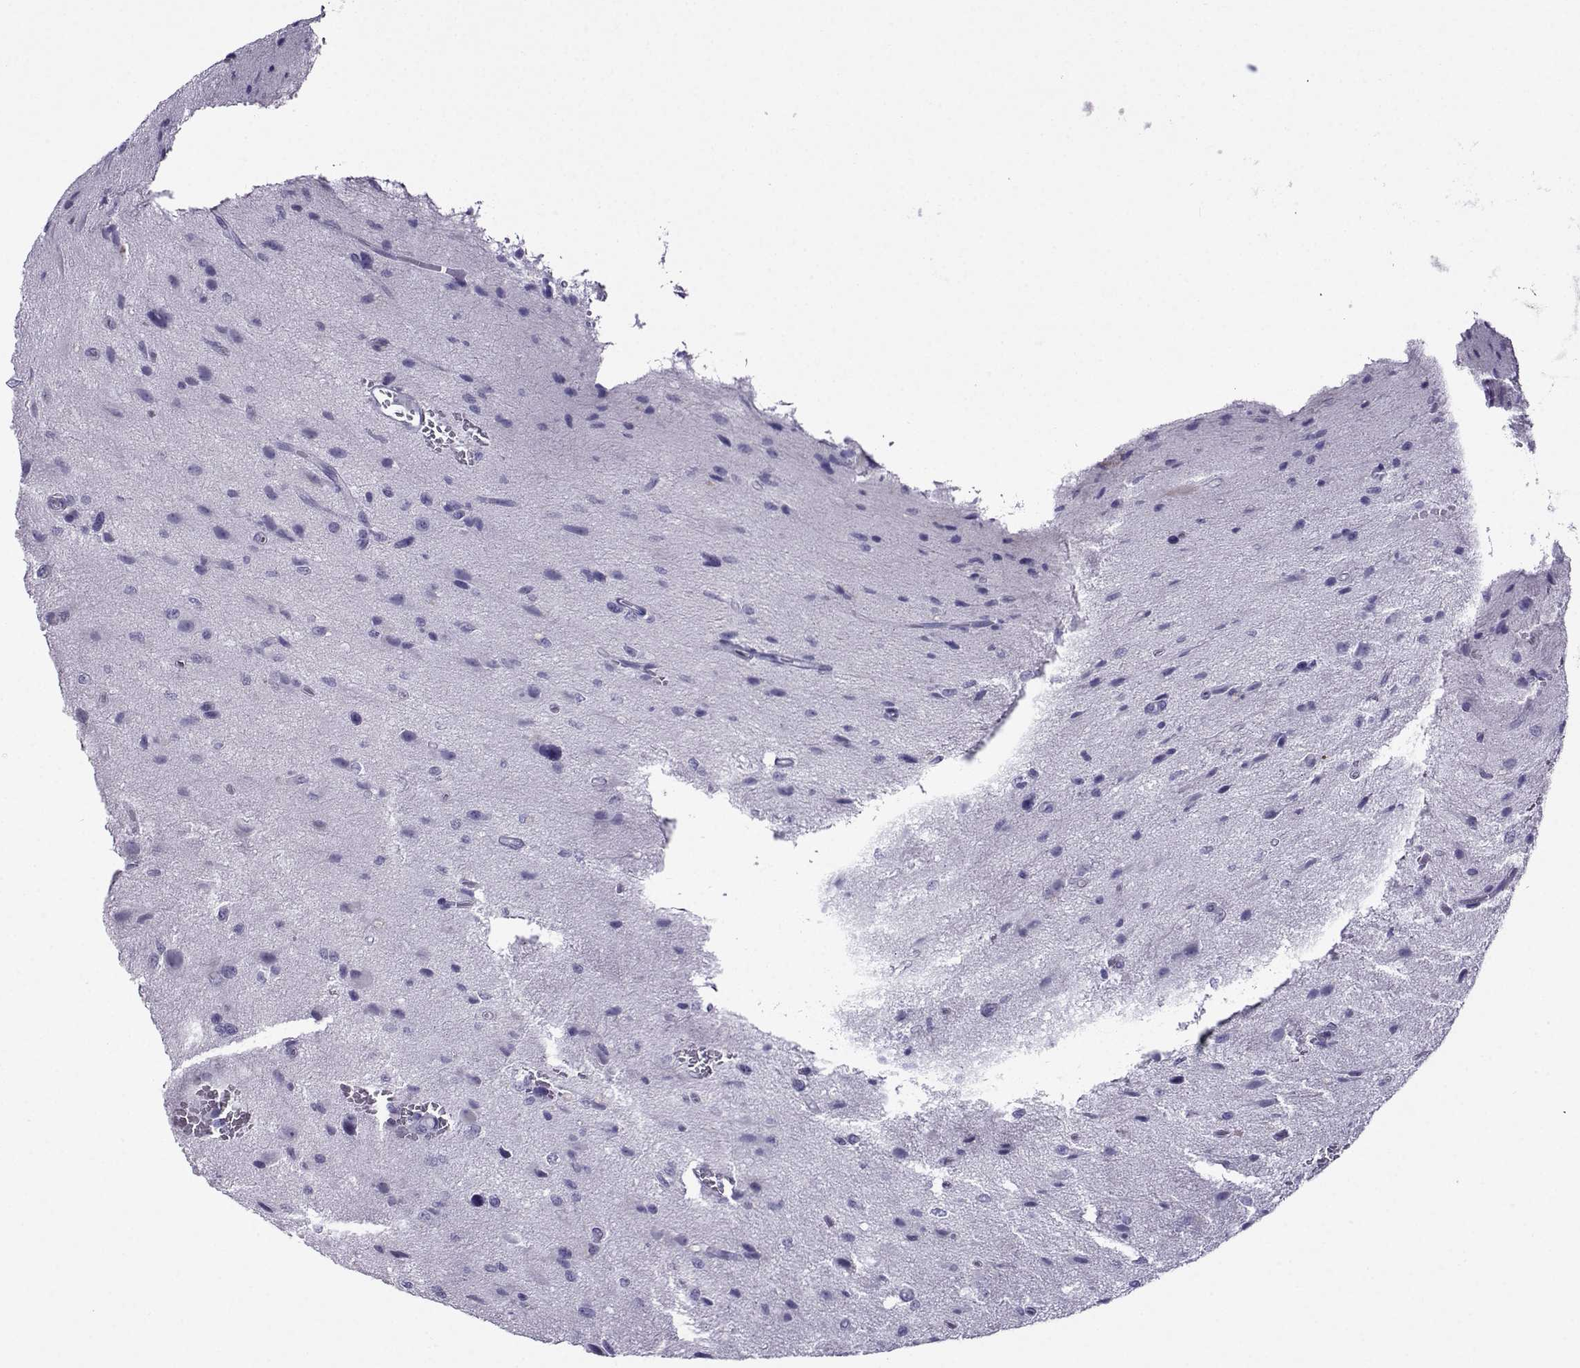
{"staining": {"intensity": "negative", "quantity": "none", "location": "none"}, "tissue": "glioma", "cell_type": "Tumor cells", "image_type": "cancer", "snomed": [{"axis": "morphology", "description": "Glioma, malignant, NOS"}, {"axis": "morphology", "description": "Glioma, malignant, High grade"}, {"axis": "topography", "description": "Brain"}], "caption": "A micrograph of malignant glioma stained for a protein exhibits no brown staining in tumor cells.", "gene": "CRYBB1", "patient": {"sex": "female", "age": 71}}